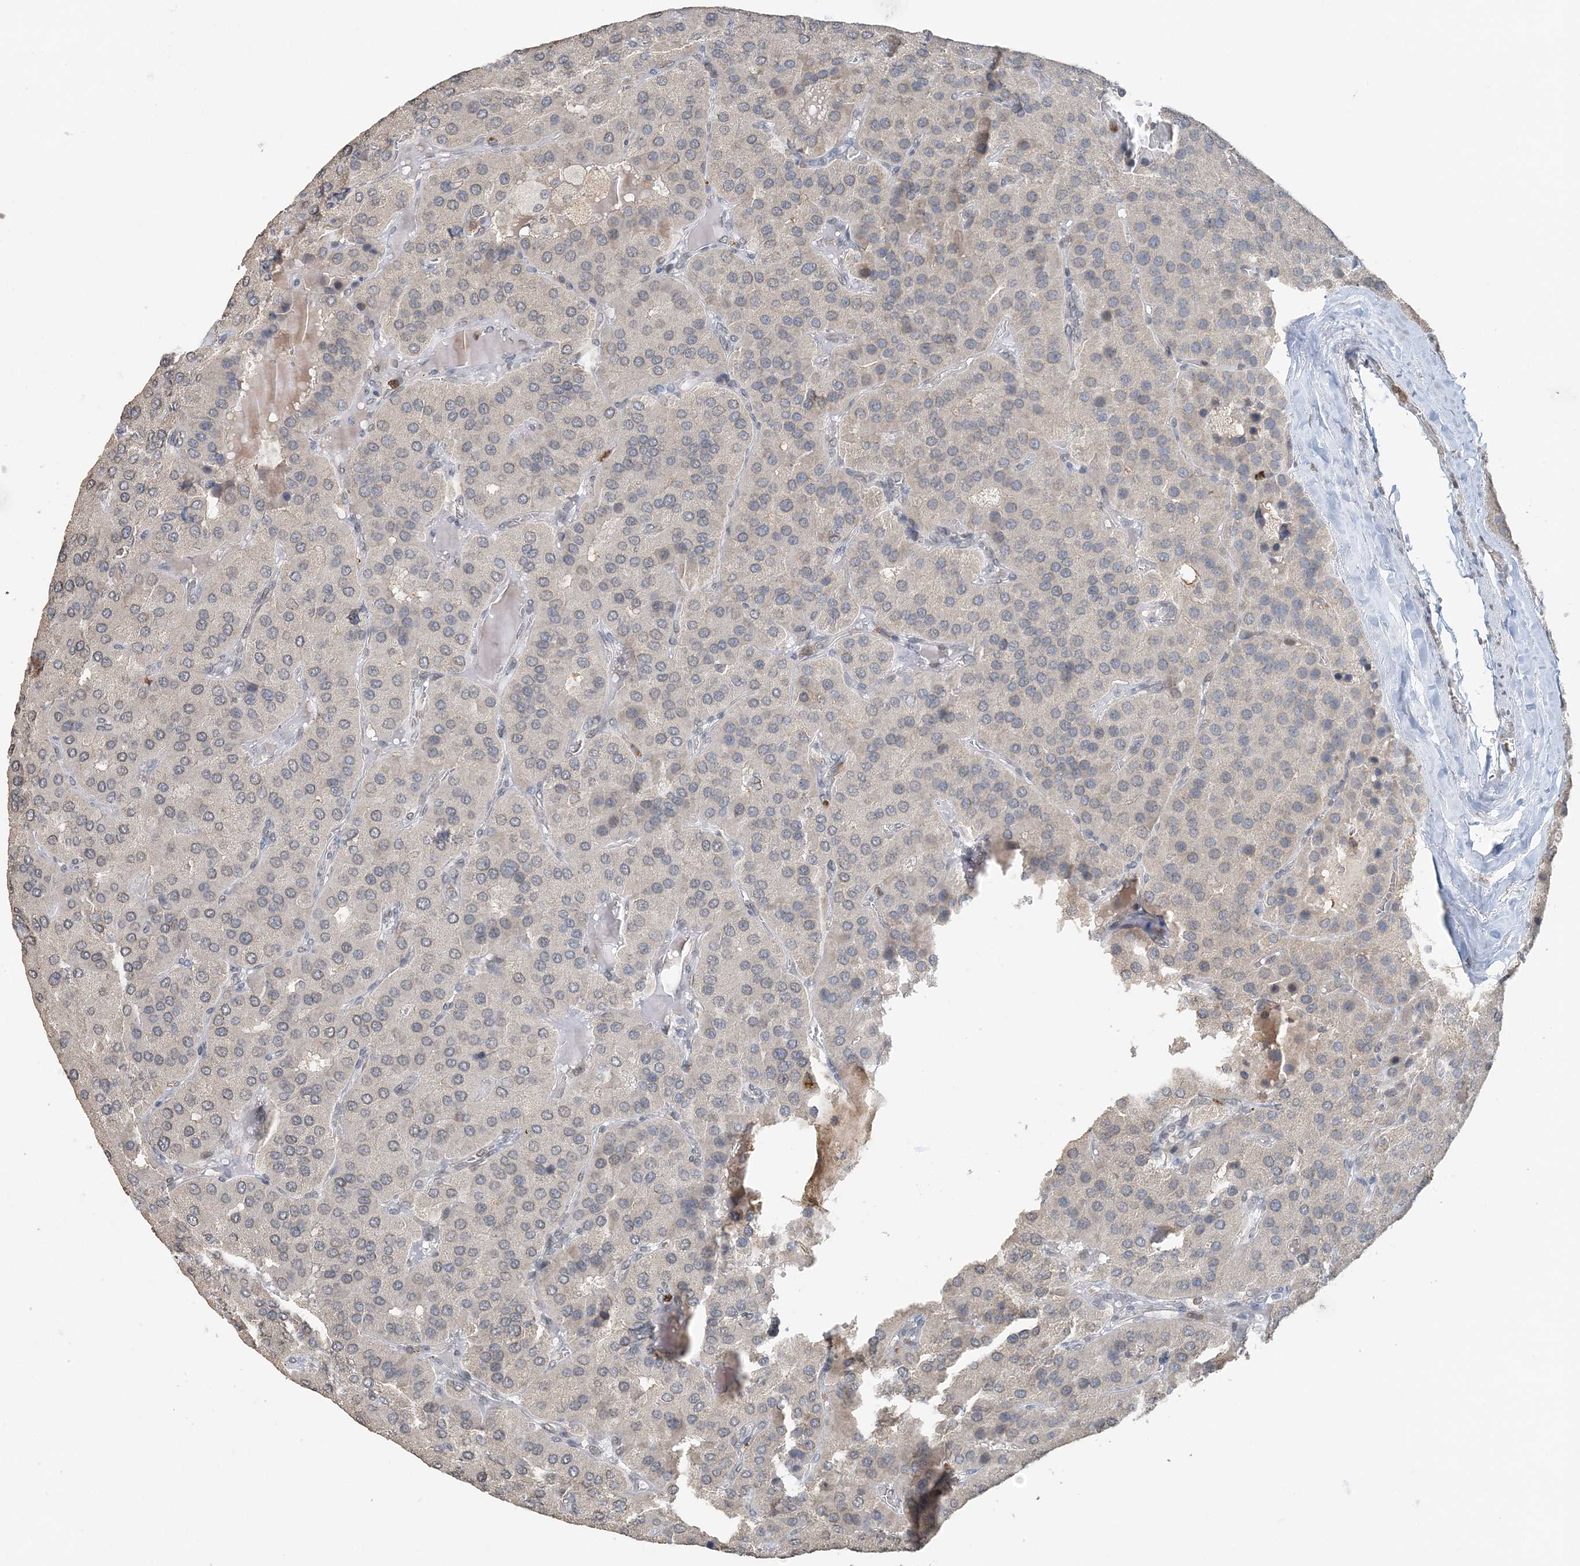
{"staining": {"intensity": "negative", "quantity": "none", "location": "none"}, "tissue": "parathyroid gland", "cell_type": "Glandular cells", "image_type": "normal", "snomed": [{"axis": "morphology", "description": "Normal tissue, NOS"}, {"axis": "morphology", "description": "Adenoma, NOS"}, {"axis": "topography", "description": "Parathyroid gland"}], "caption": "Immunohistochemistry of unremarkable parathyroid gland demonstrates no staining in glandular cells. (DAB (3,3'-diaminobenzidine) immunohistochemistry visualized using brightfield microscopy, high magnification).", "gene": "FAM110A", "patient": {"sex": "female", "age": 86}}